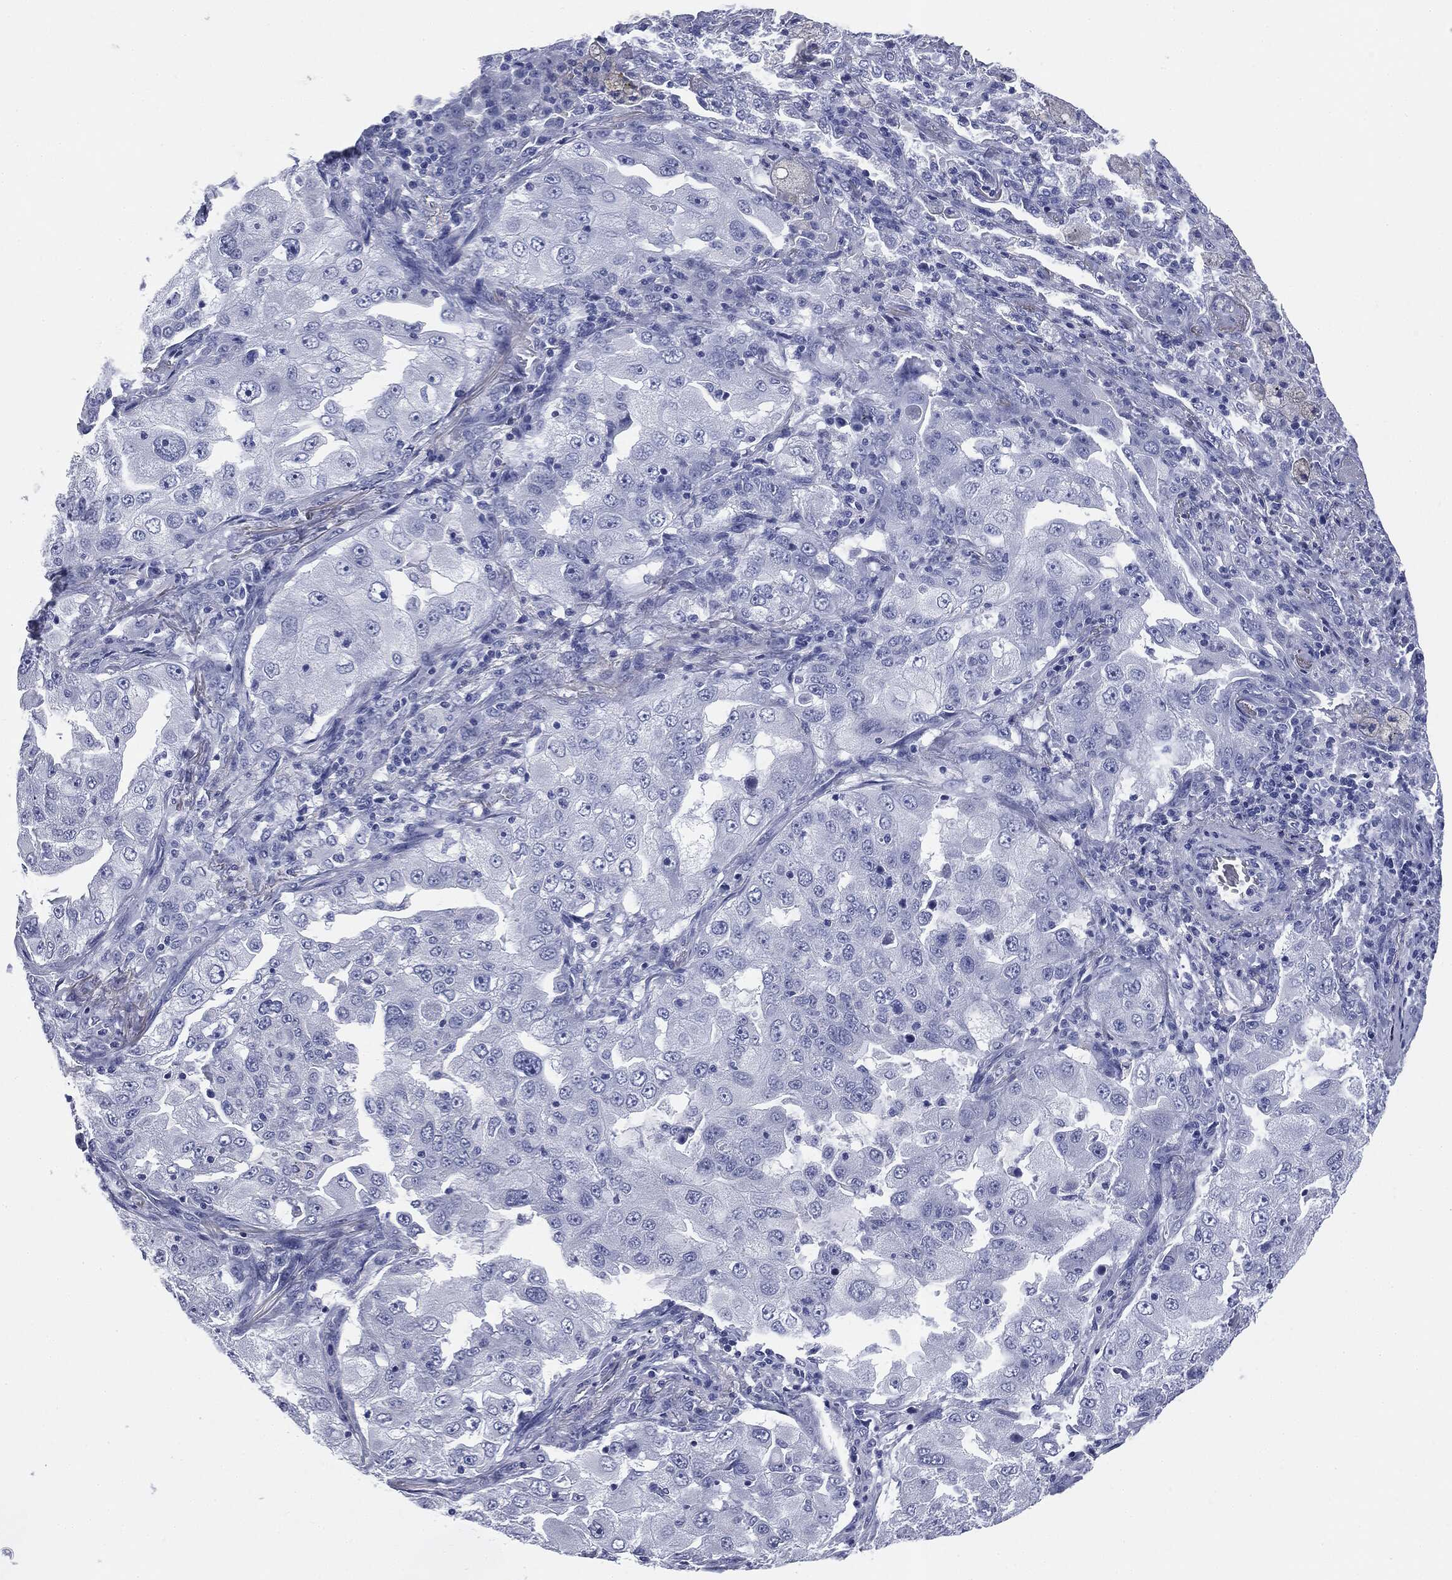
{"staining": {"intensity": "negative", "quantity": "none", "location": "none"}, "tissue": "lung cancer", "cell_type": "Tumor cells", "image_type": "cancer", "snomed": [{"axis": "morphology", "description": "Adenocarcinoma, NOS"}, {"axis": "topography", "description": "Lung"}], "caption": "Tumor cells are negative for protein expression in human lung cancer.", "gene": "ATP2A1", "patient": {"sex": "female", "age": 61}}